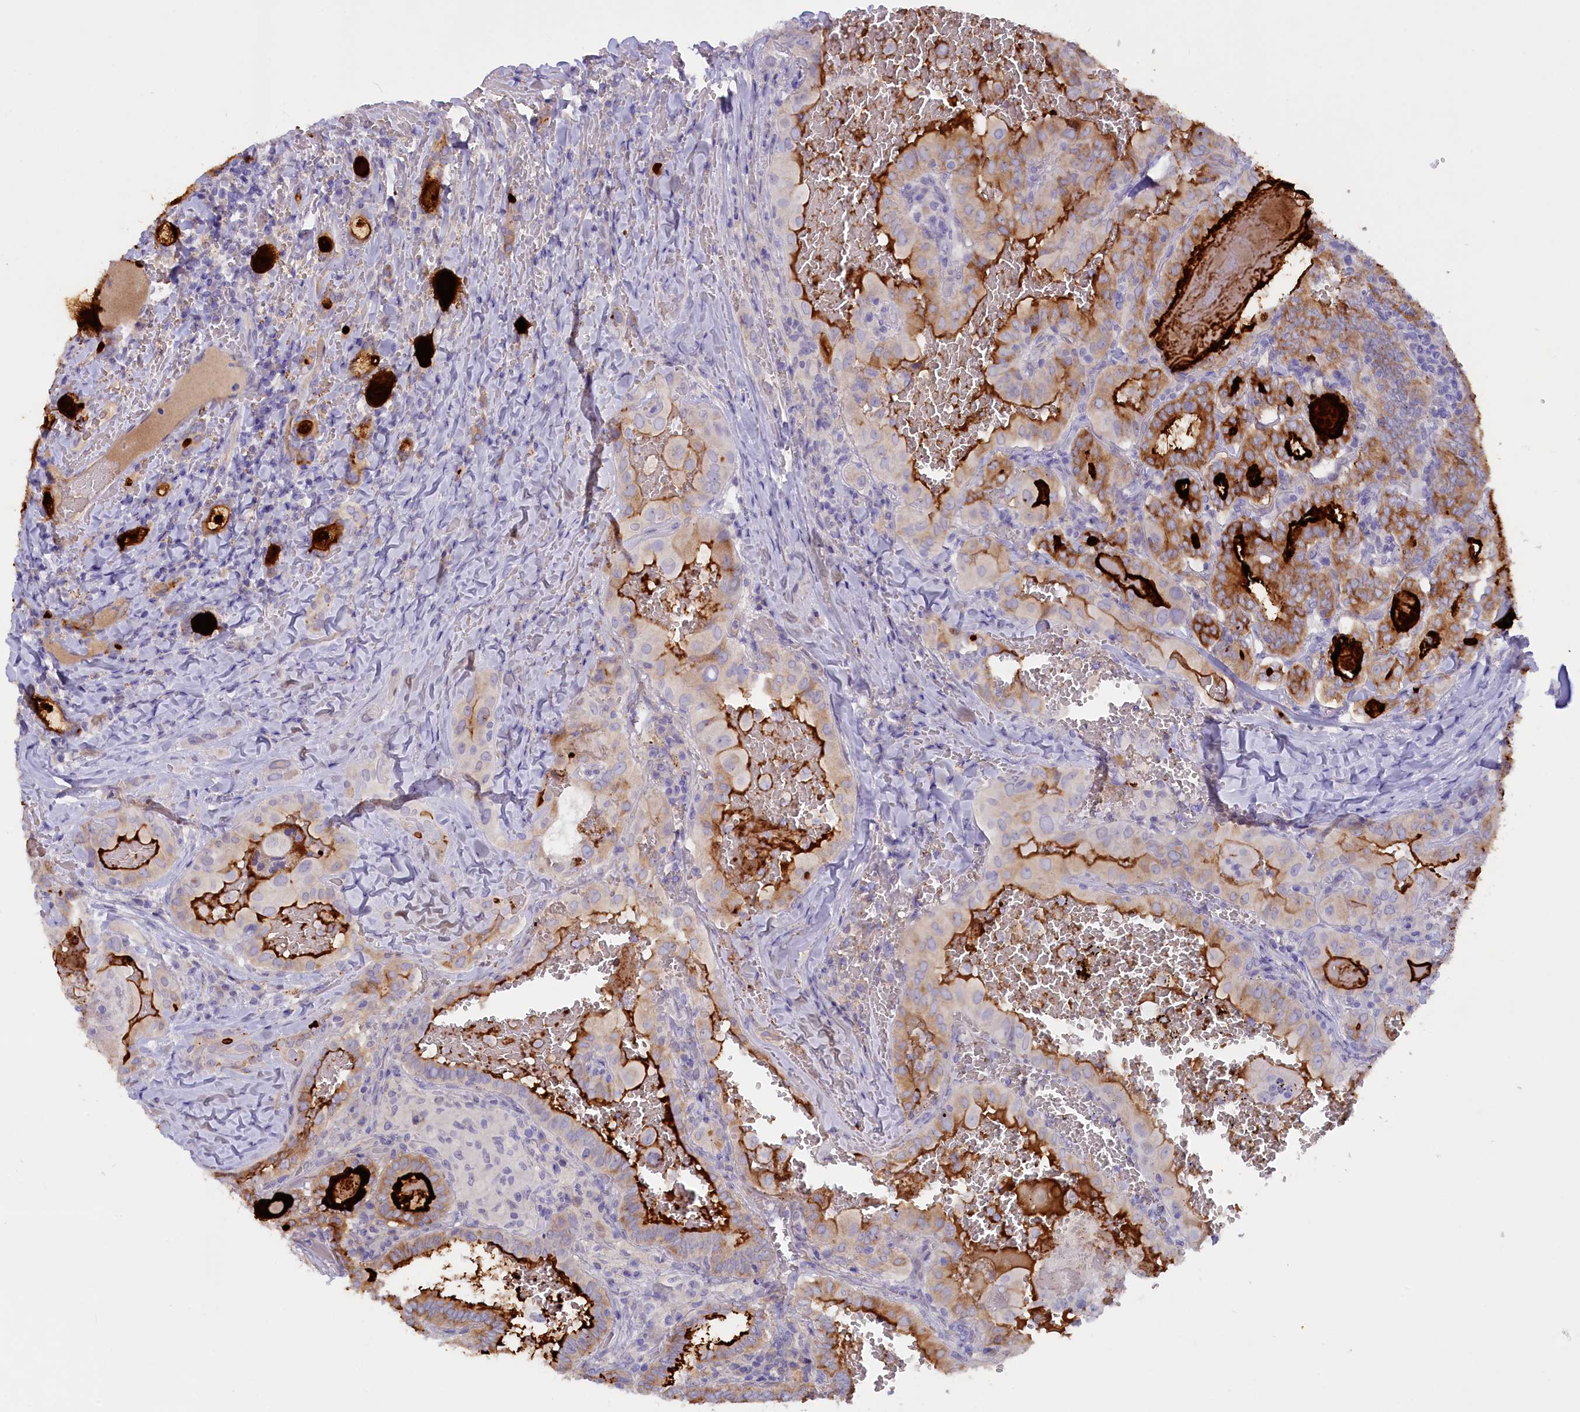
{"staining": {"intensity": "moderate", "quantity": ">75%", "location": "cytoplasmic/membranous"}, "tissue": "thyroid cancer", "cell_type": "Tumor cells", "image_type": "cancer", "snomed": [{"axis": "morphology", "description": "Papillary adenocarcinoma, NOS"}, {"axis": "topography", "description": "Thyroid gland"}], "caption": "Protein expression analysis of human thyroid cancer reveals moderate cytoplasmic/membranous positivity in about >75% of tumor cells.", "gene": "ZSWIM4", "patient": {"sex": "female", "age": 72}}